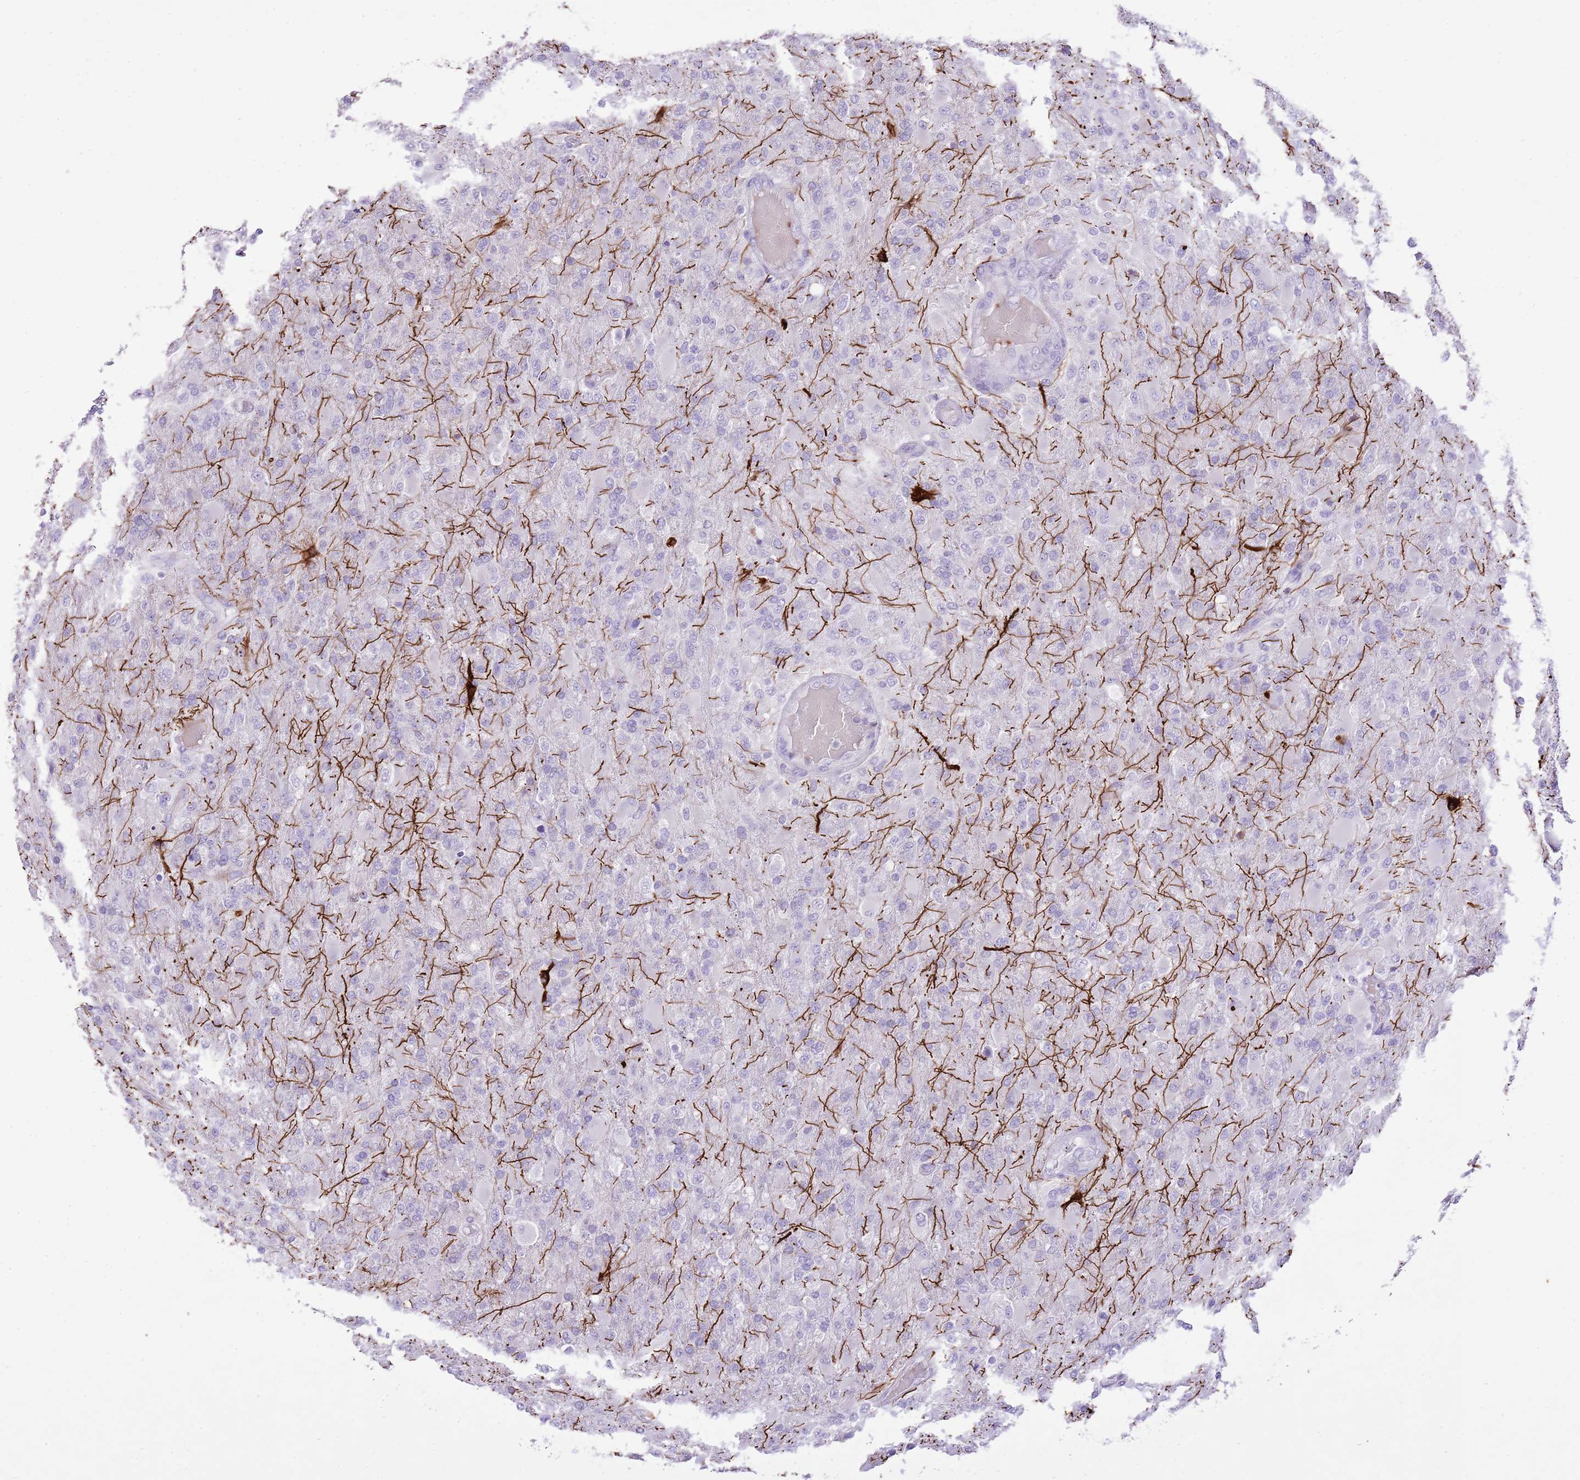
{"staining": {"intensity": "negative", "quantity": "none", "location": "none"}, "tissue": "glioma", "cell_type": "Tumor cells", "image_type": "cancer", "snomed": [{"axis": "morphology", "description": "Glioma, malignant, Low grade"}, {"axis": "topography", "description": "Brain"}], "caption": "IHC micrograph of human malignant glioma (low-grade) stained for a protein (brown), which exhibits no expression in tumor cells.", "gene": "XPO7", "patient": {"sex": "male", "age": 65}}